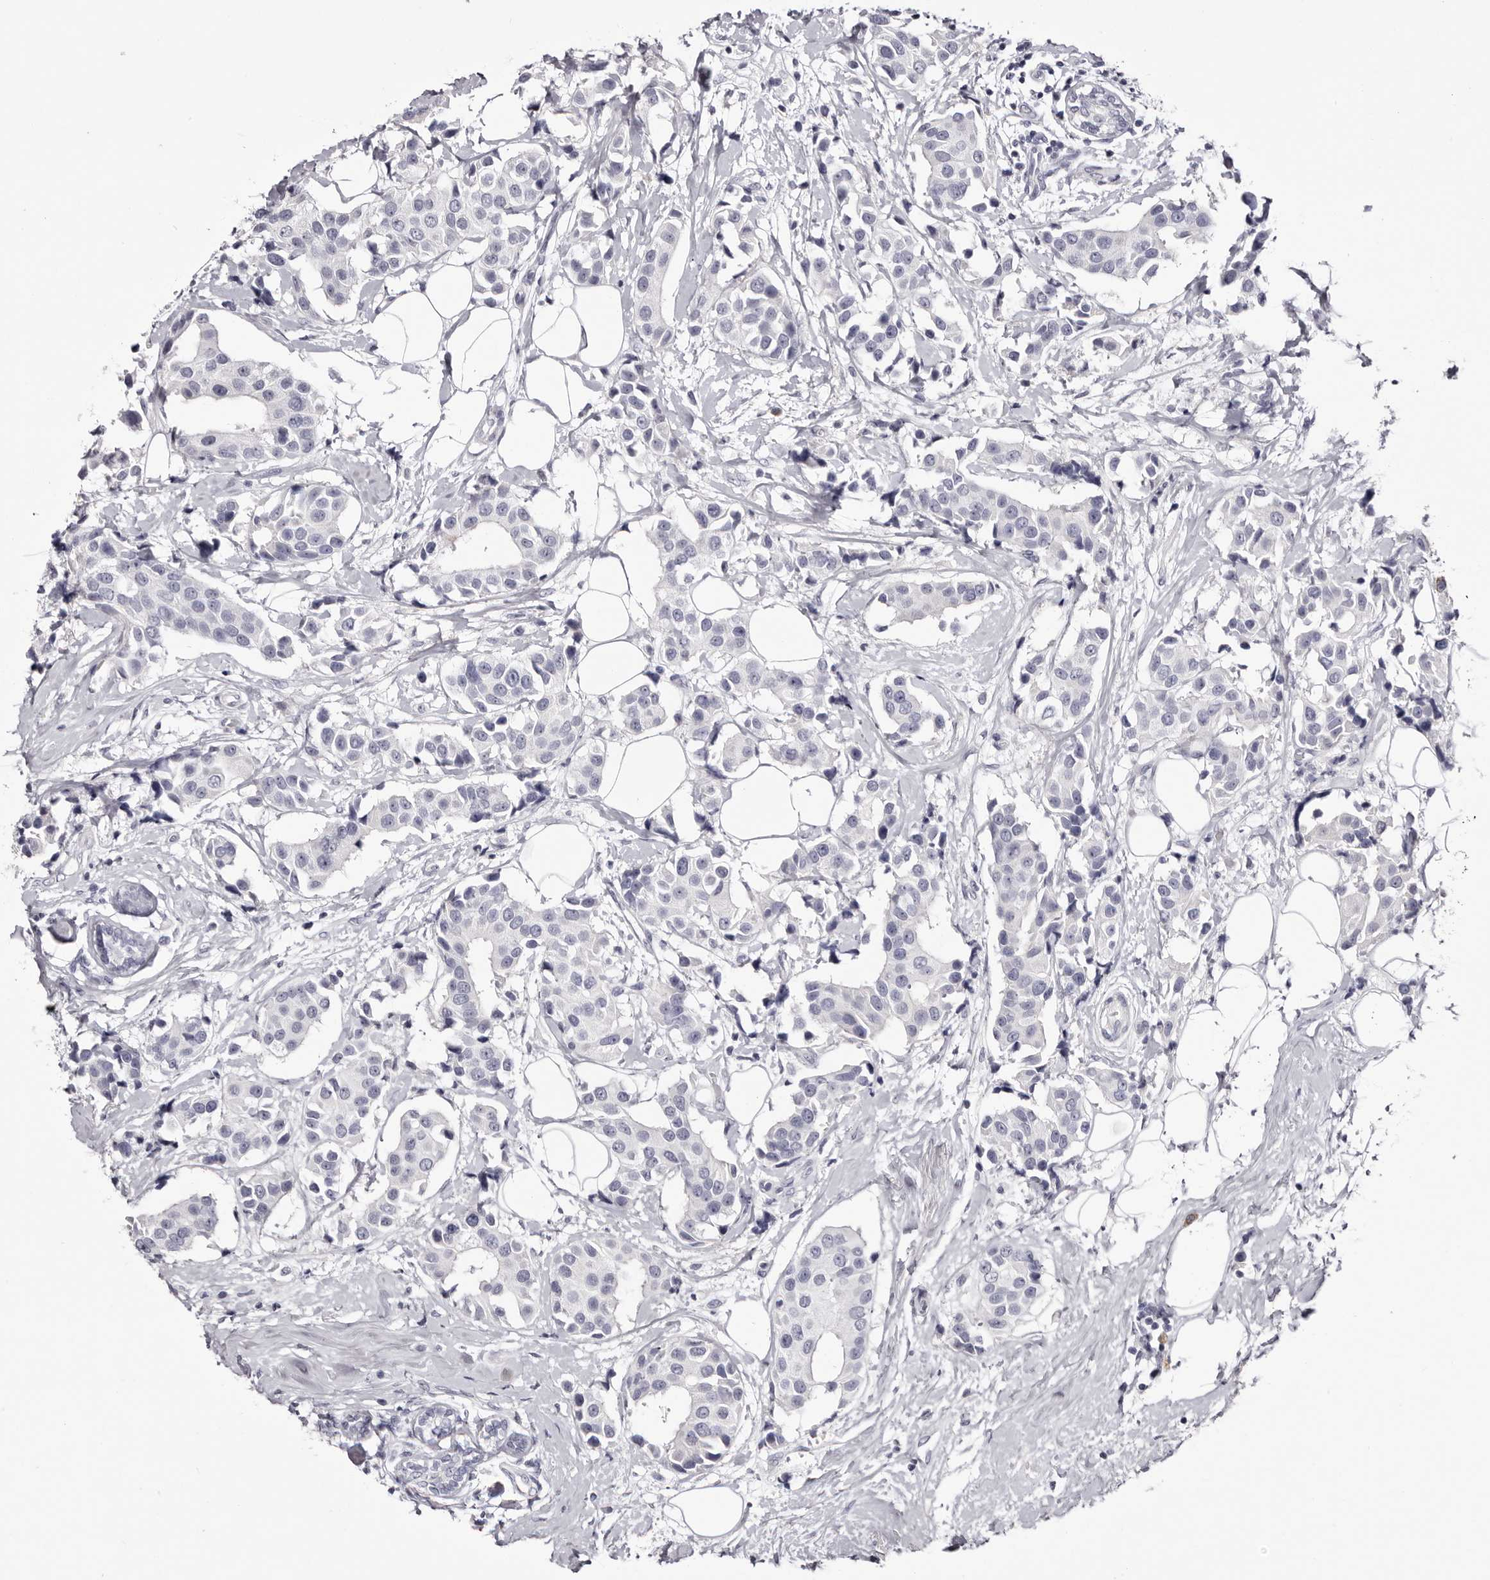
{"staining": {"intensity": "negative", "quantity": "none", "location": "none"}, "tissue": "breast cancer", "cell_type": "Tumor cells", "image_type": "cancer", "snomed": [{"axis": "morphology", "description": "Normal tissue, NOS"}, {"axis": "morphology", "description": "Duct carcinoma"}, {"axis": "topography", "description": "Breast"}], "caption": "A high-resolution image shows immunohistochemistry staining of infiltrating ductal carcinoma (breast), which displays no significant expression in tumor cells.", "gene": "CA6", "patient": {"sex": "female", "age": 39}}